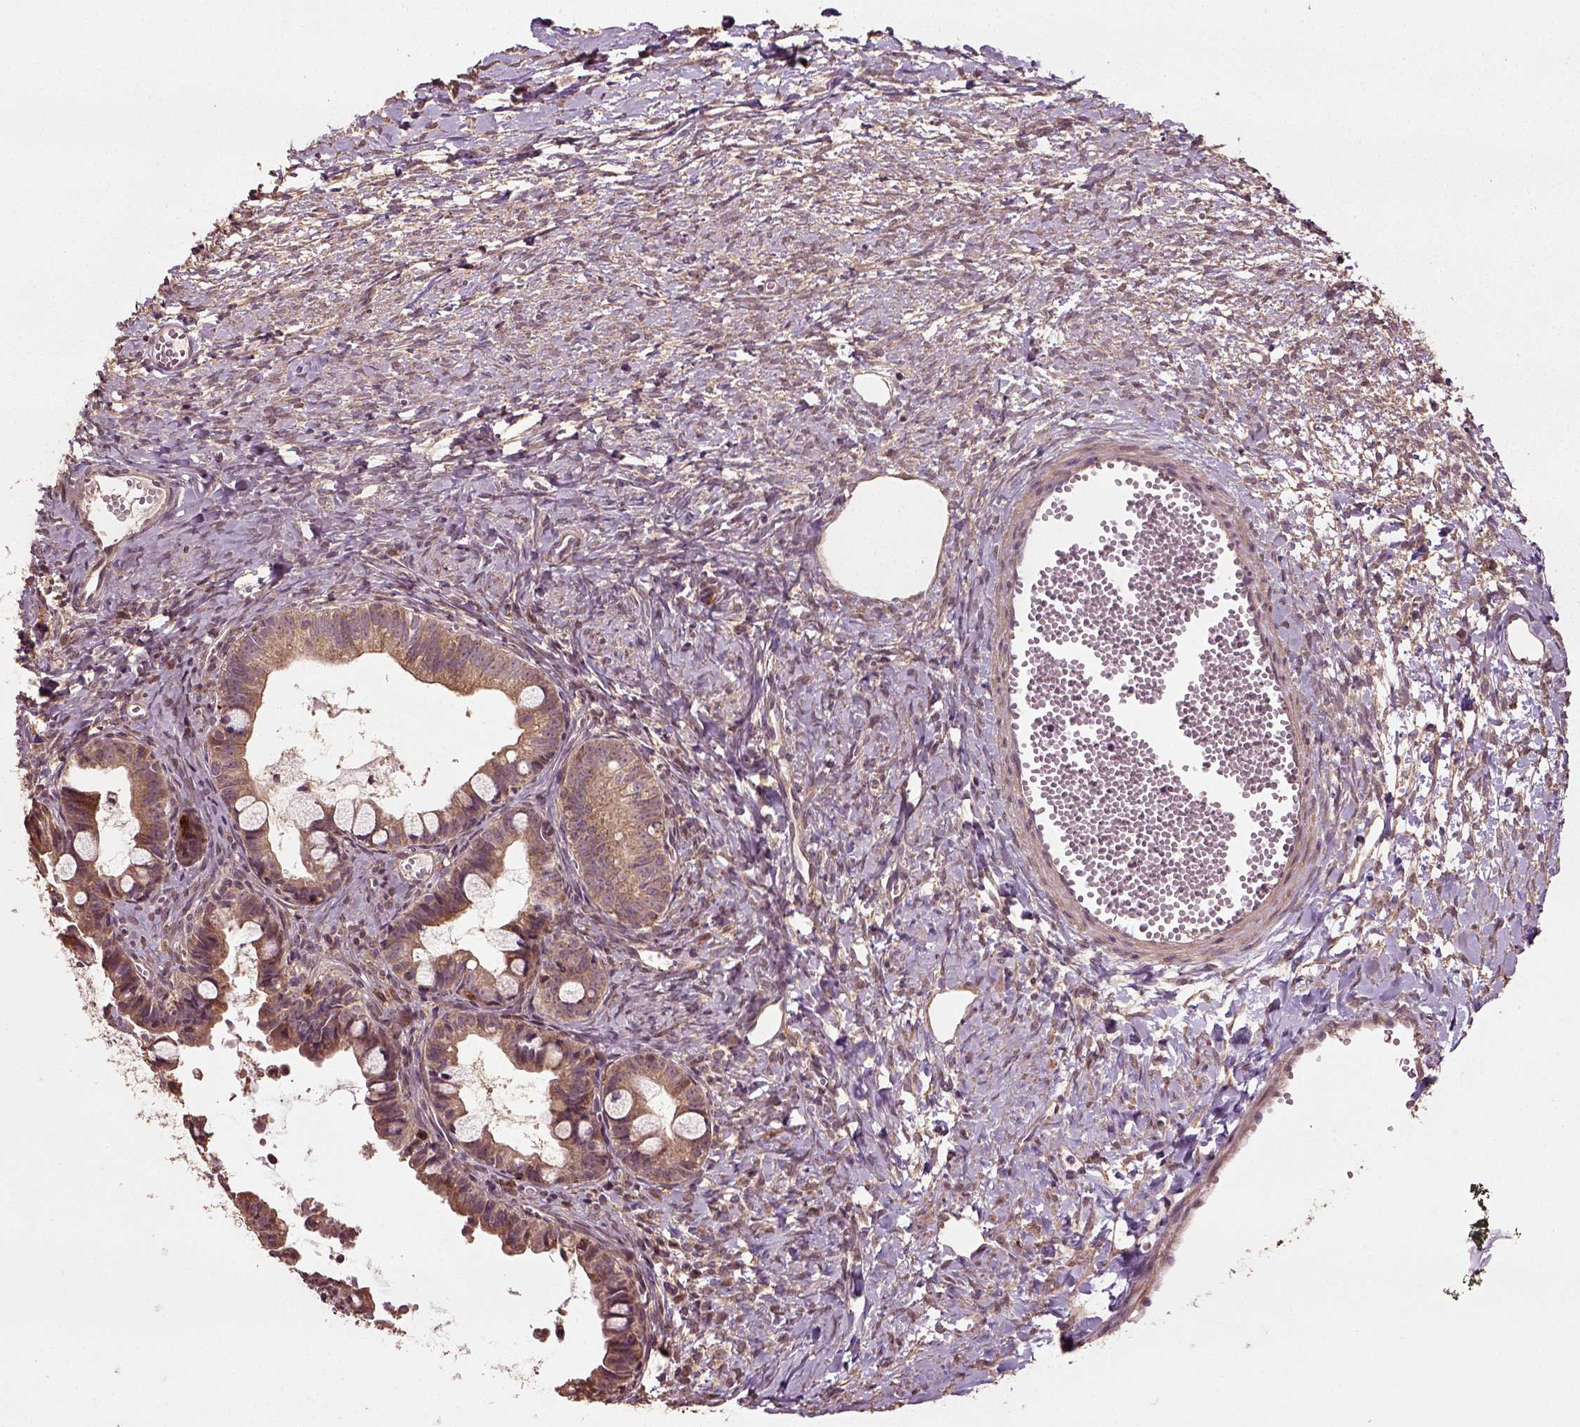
{"staining": {"intensity": "moderate", "quantity": ">75%", "location": "cytoplasmic/membranous"}, "tissue": "ovarian cancer", "cell_type": "Tumor cells", "image_type": "cancer", "snomed": [{"axis": "morphology", "description": "Cystadenocarcinoma, mucinous, NOS"}, {"axis": "topography", "description": "Ovary"}], "caption": "IHC histopathology image of ovarian cancer (mucinous cystadenocarcinoma) stained for a protein (brown), which reveals medium levels of moderate cytoplasmic/membranous expression in approximately >75% of tumor cells.", "gene": "ERV3-1", "patient": {"sex": "female", "age": 63}}